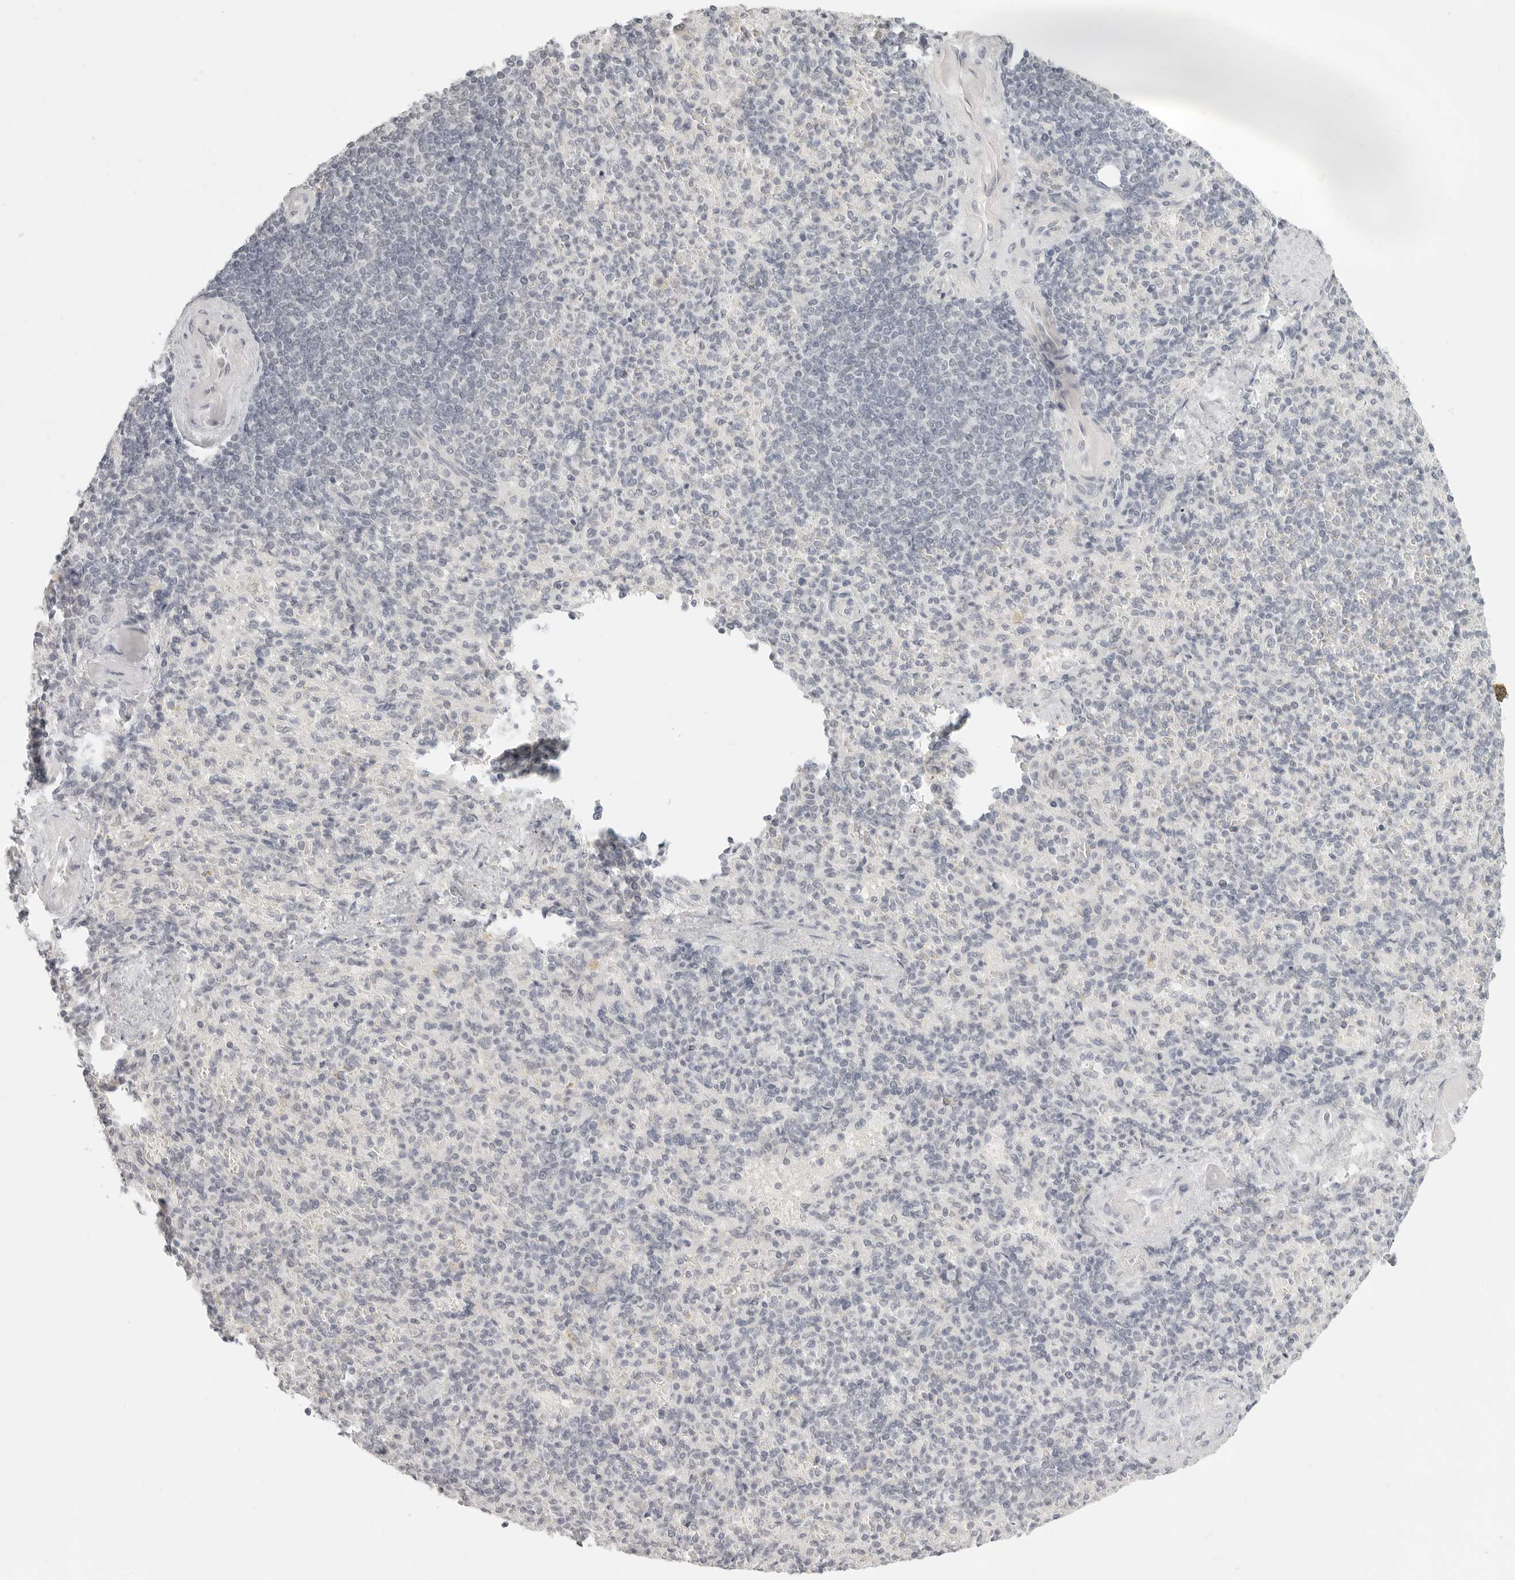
{"staining": {"intensity": "negative", "quantity": "none", "location": "none"}, "tissue": "spleen", "cell_type": "Cells in red pulp", "image_type": "normal", "snomed": [{"axis": "morphology", "description": "Normal tissue, NOS"}, {"axis": "topography", "description": "Spleen"}], "caption": "This is an immunohistochemistry (IHC) micrograph of benign human spleen. There is no expression in cells in red pulp.", "gene": "KLK11", "patient": {"sex": "female", "age": 74}}